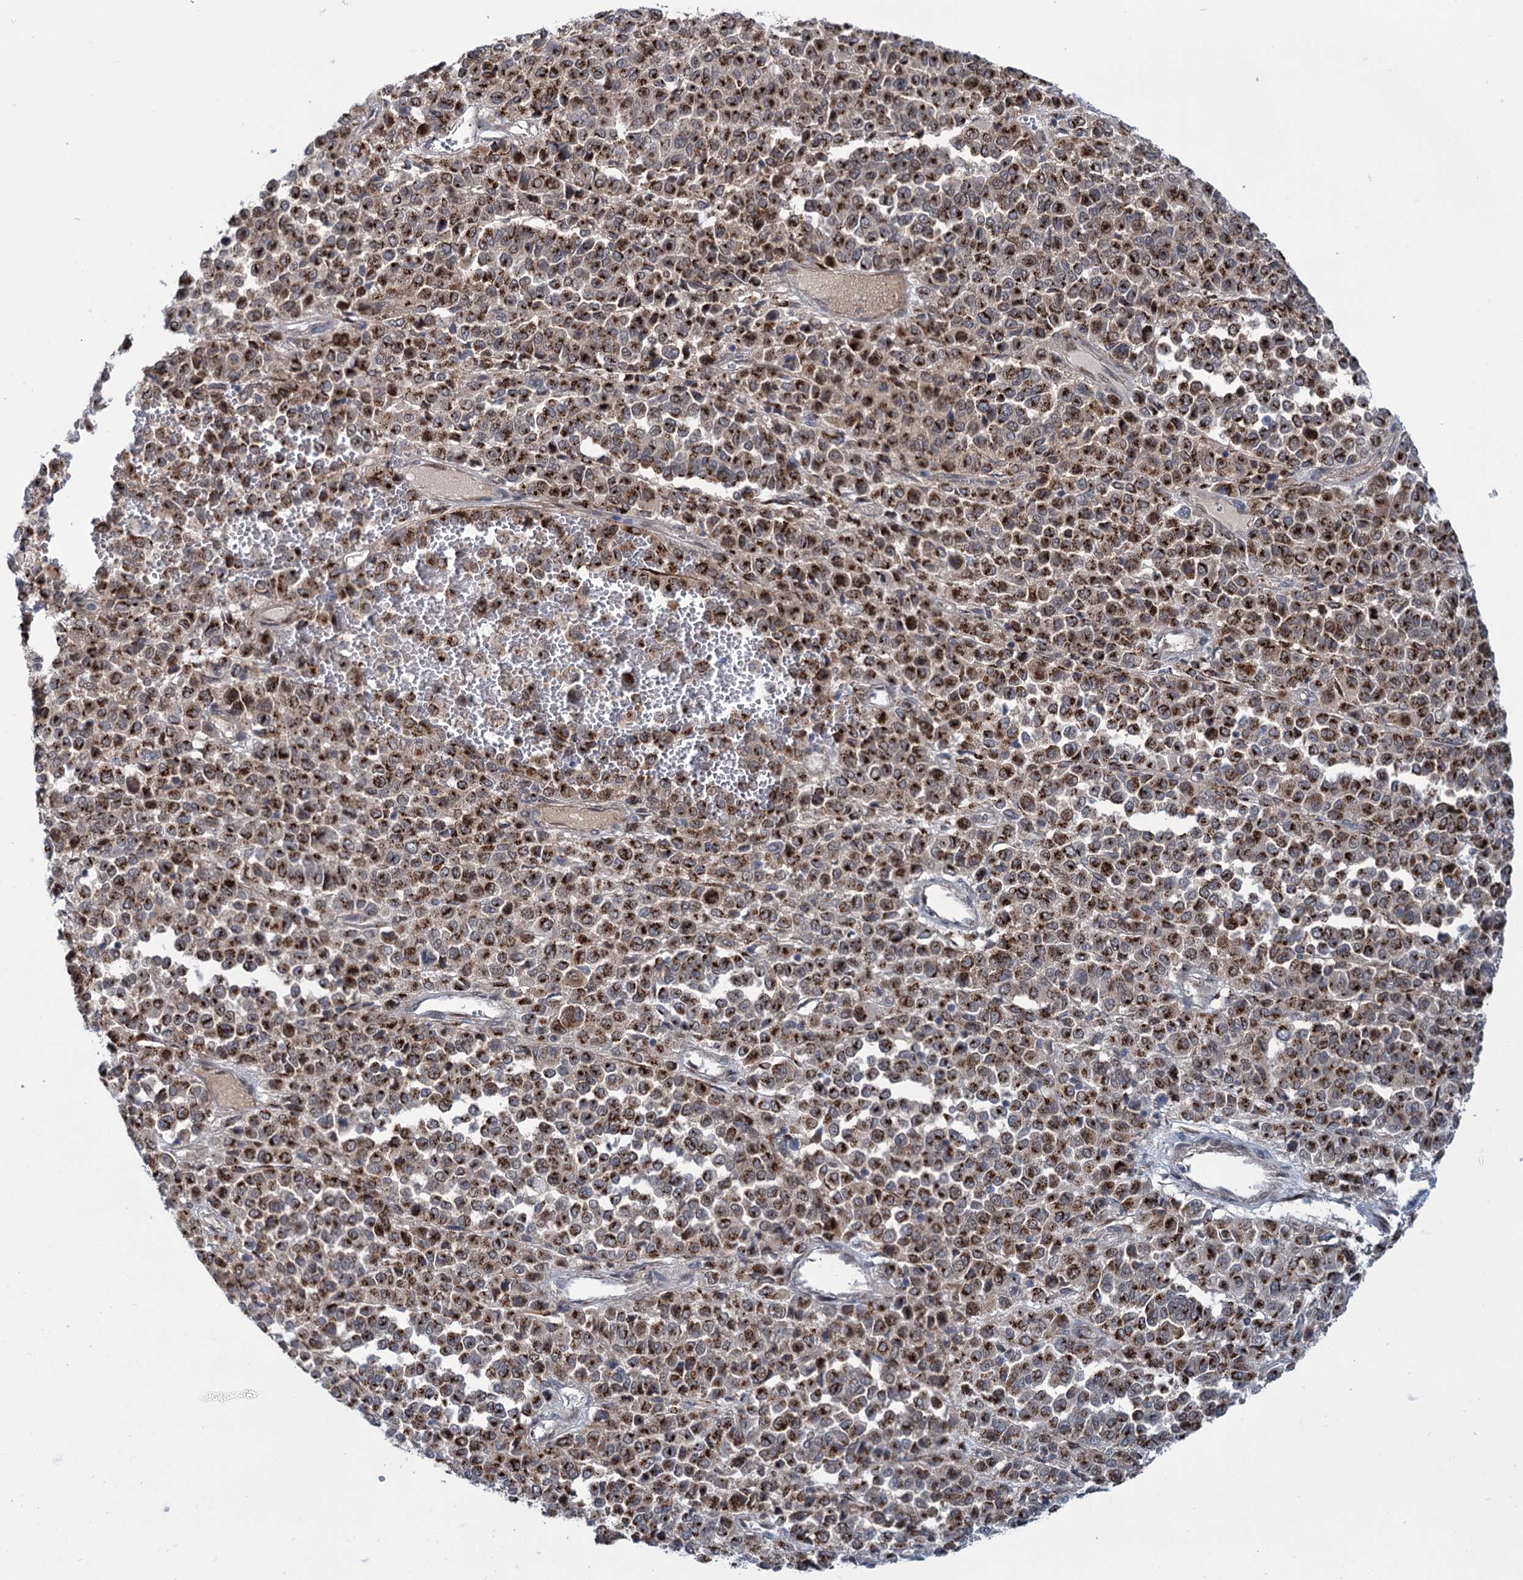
{"staining": {"intensity": "strong", "quantity": ">75%", "location": "cytoplasmic/membranous"}, "tissue": "melanoma", "cell_type": "Tumor cells", "image_type": "cancer", "snomed": [{"axis": "morphology", "description": "Malignant melanoma, Metastatic site"}, {"axis": "topography", "description": "Pancreas"}], "caption": "Melanoma tissue shows strong cytoplasmic/membranous positivity in about >75% of tumor cells, visualized by immunohistochemistry.", "gene": "ELP4", "patient": {"sex": "female", "age": 30}}